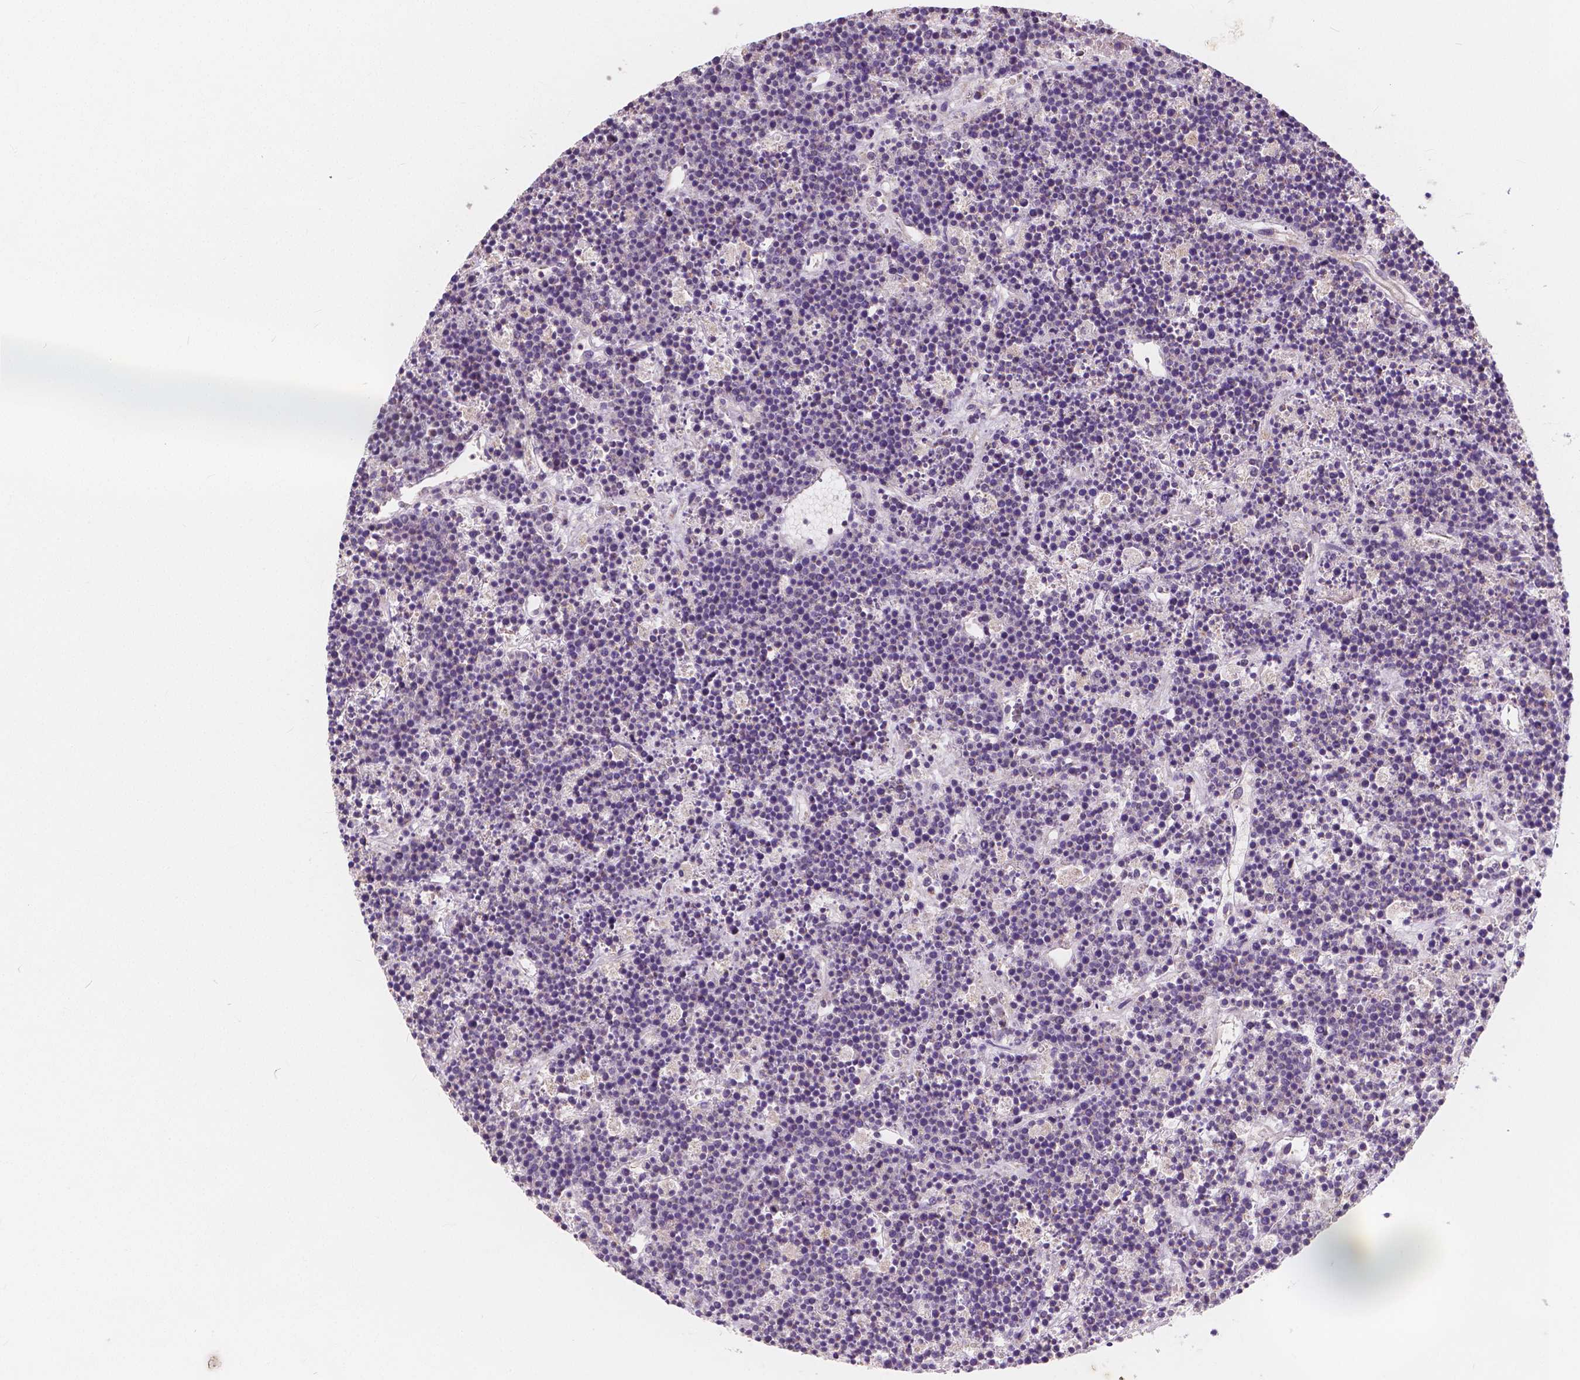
{"staining": {"intensity": "negative", "quantity": "none", "location": "none"}, "tissue": "lymphoma", "cell_type": "Tumor cells", "image_type": "cancer", "snomed": [{"axis": "morphology", "description": "Malignant lymphoma, non-Hodgkin's type, High grade"}, {"axis": "topography", "description": "Ovary"}], "caption": "Immunohistochemistry (IHC) of high-grade malignant lymphoma, non-Hodgkin's type displays no positivity in tumor cells.", "gene": "SNX12", "patient": {"sex": "female", "age": 56}}